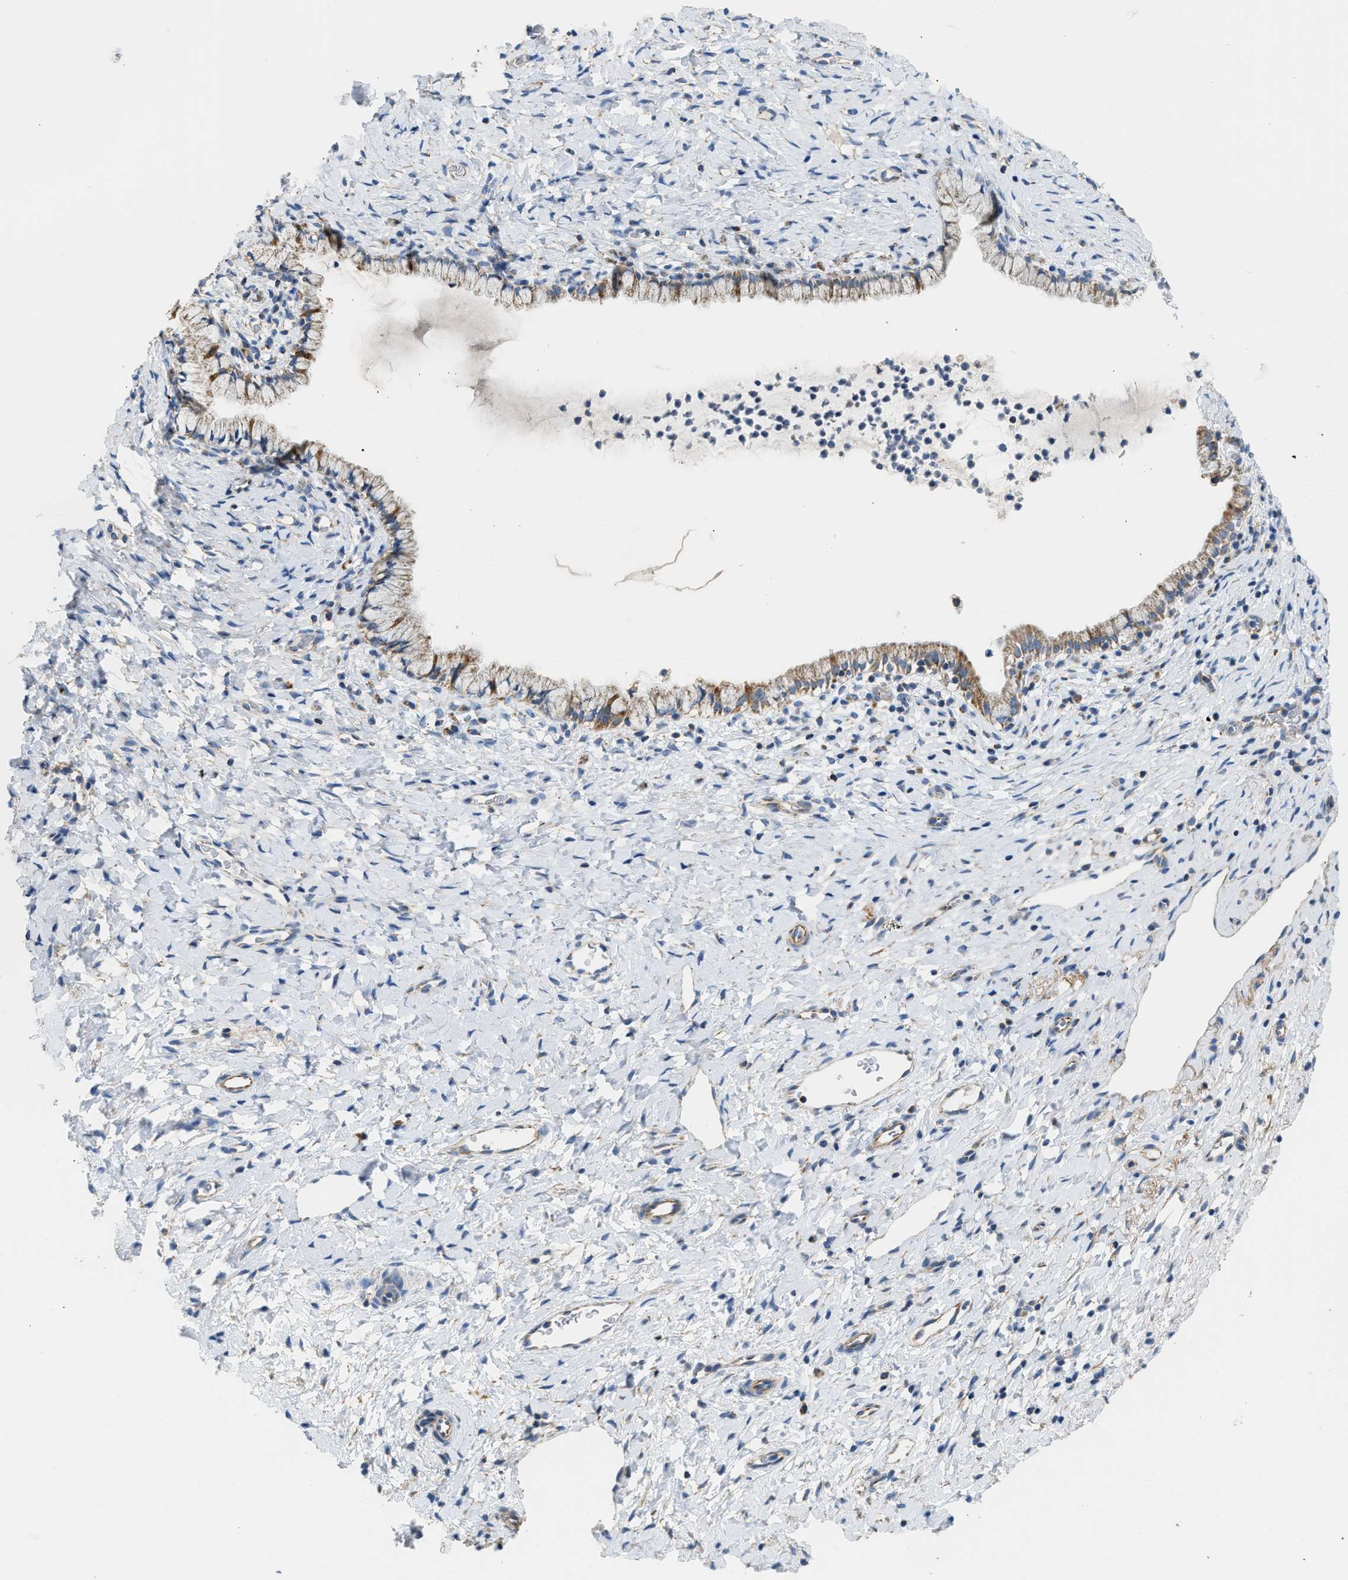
{"staining": {"intensity": "moderate", "quantity": "25%-75%", "location": "cytoplasmic/membranous"}, "tissue": "cervix", "cell_type": "Glandular cells", "image_type": "normal", "snomed": [{"axis": "morphology", "description": "Normal tissue, NOS"}, {"axis": "topography", "description": "Cervix"}], "caption": "Immunohistochemistry micrograph of benign cervix stained for a protein (brown), which exhibits medium levels of moderate cytoplasmic/membranous staining in about 25%-75% of glandular cells.", "gene": "GOT2", "patient": {"sex": "female", "age": 72}}